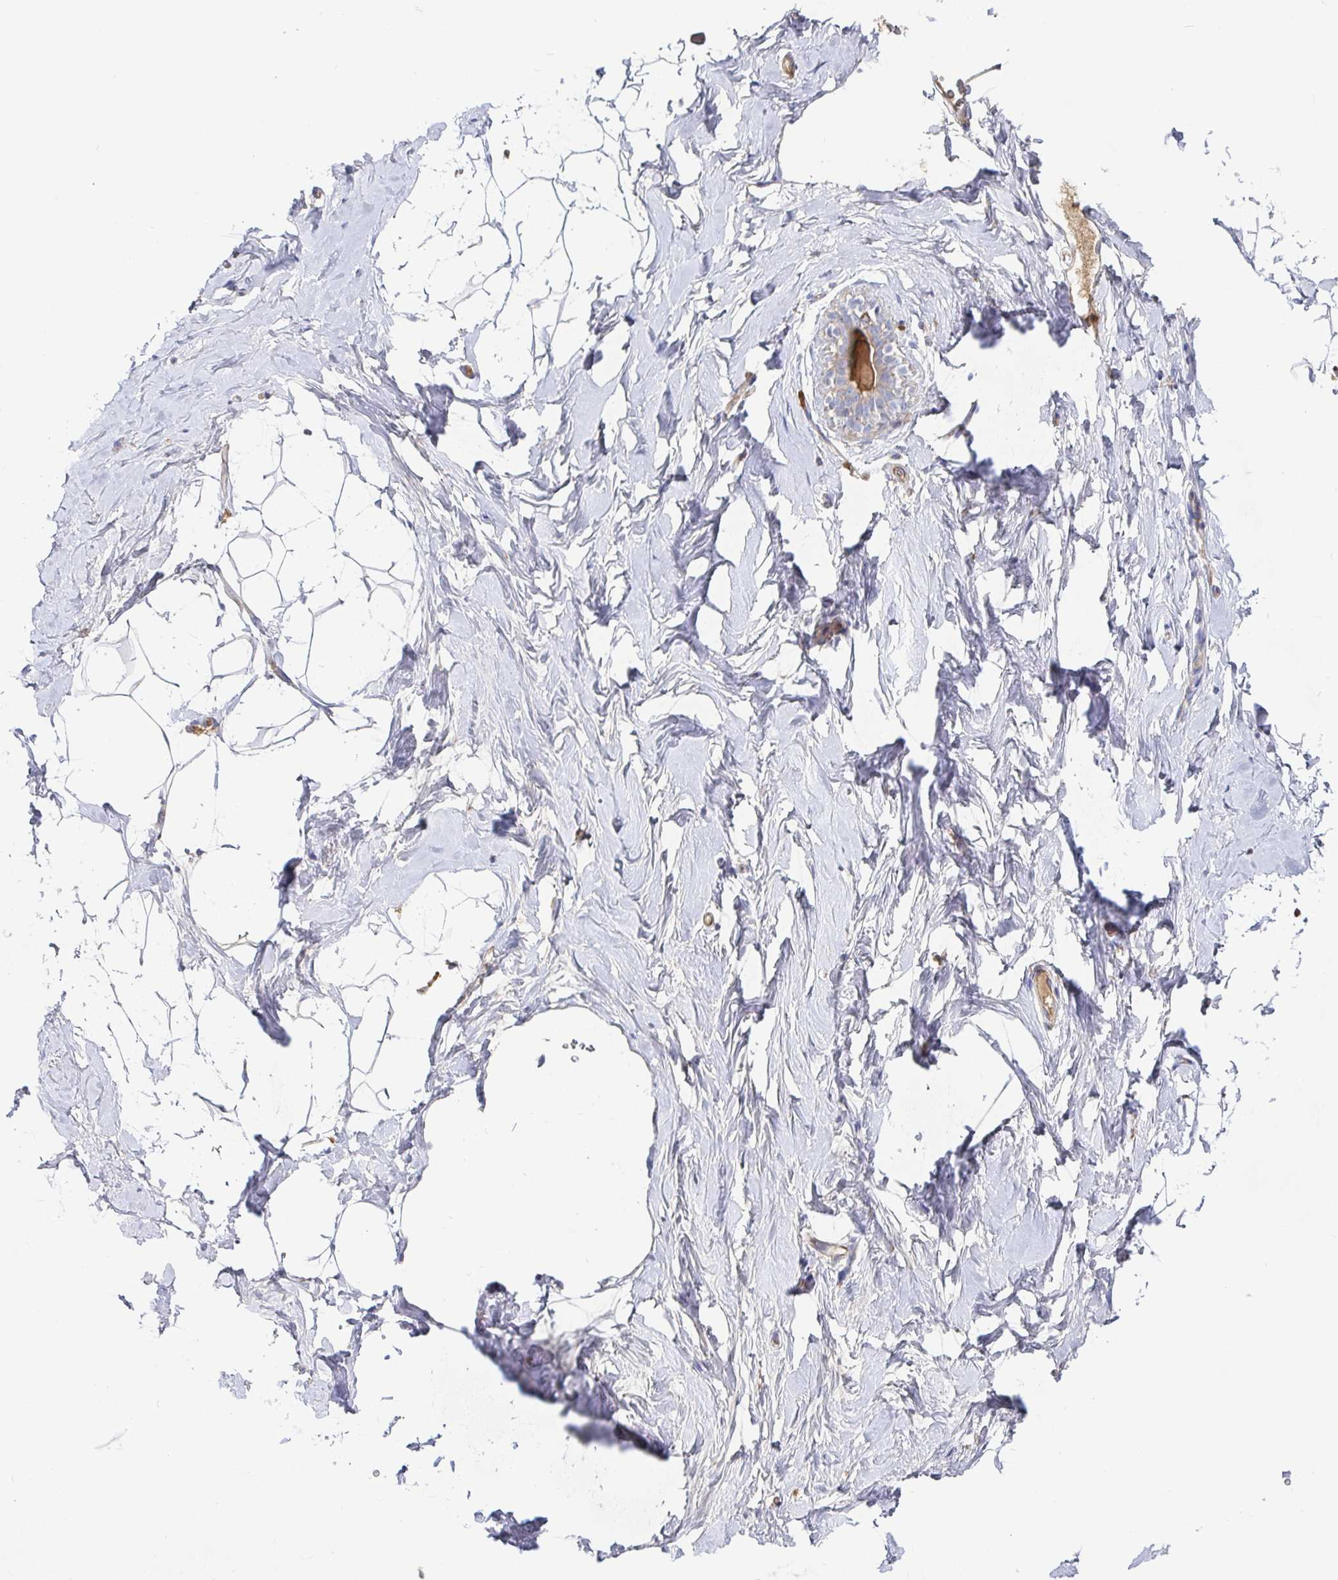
{"staining": {"intensity": "negative", "quantity": "none", "location": "none"}, "tissue": "breast", "cell_type": "Adipocytes", "image_type": "normal", "snomed": [{"axis": "morphology", "description": "Normal tissue, NOS"}, {"axis": "topography", "description": "Breast"}], "caption": "DAB (3,3'-diaminobenzidine) immunohistochemical staining of normal human breast reveals no significant staining in adipocytes.", "gene": "IRAK2", "patient": {"sex": "female", "age": 32}}